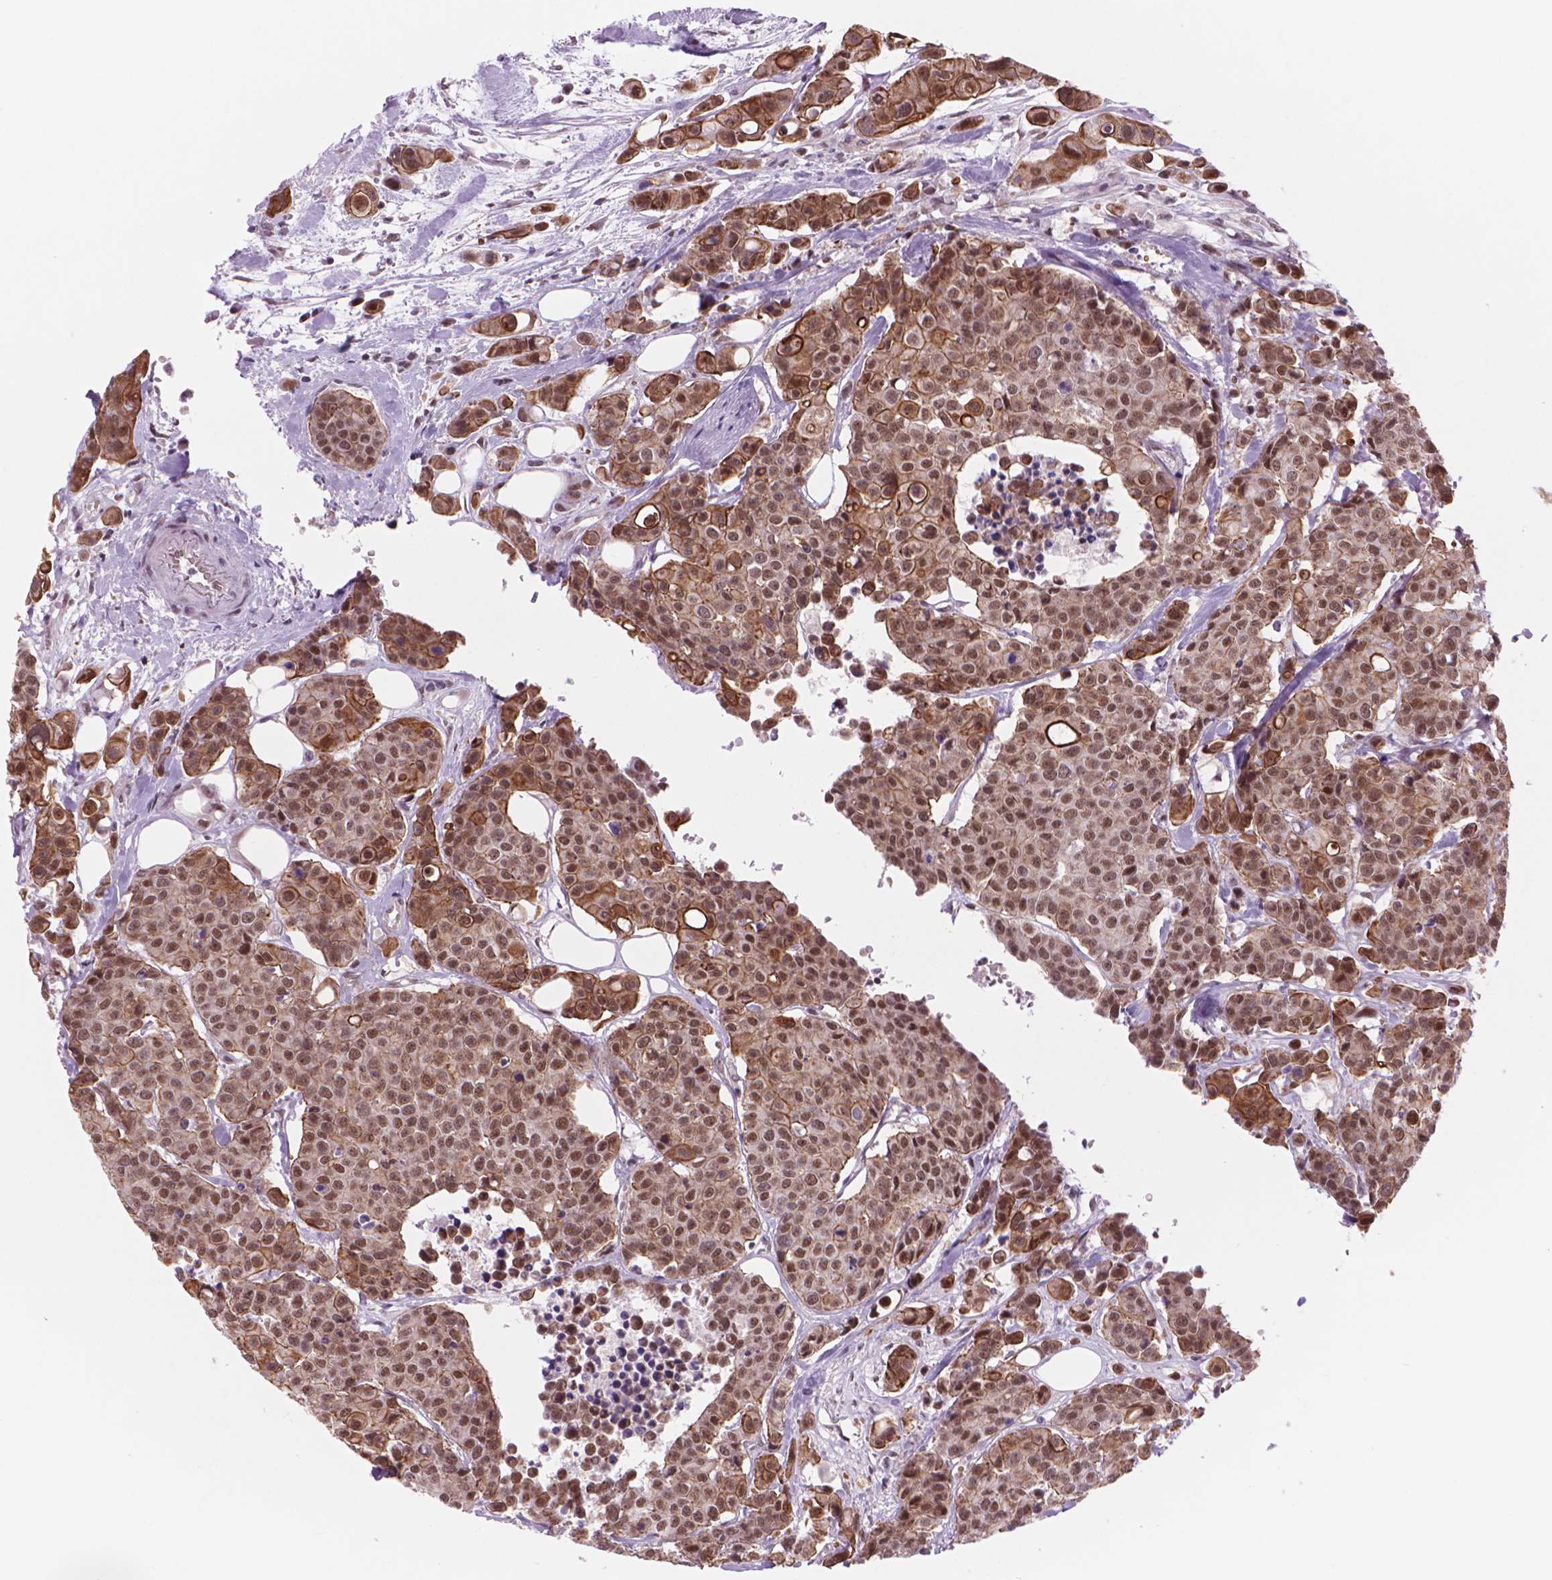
{"staining": {"intensity": "moderate", "quantity": ">75%", "location": "cytoplasmic/membranous,nuclear"}, "tissue": "carcinoid", "cell_type": "Tumor cells", "image_type": "cancer", "snomed": [{"axis": "morphology", "description": "Carcinoid, malignant, NOS"}, {"axis": "topography", "description": "Colon"}], "caption": "Immunohistochemistry (IHC) image of carcinoid stained for a protein (brown), which exhibits medium levels of moderate cytoplasmic/membranous and nuclear staining in approximately >75% of tumor cells.", "gene": "POLR3D", "patient": {"sex": "male", "age": 81}}